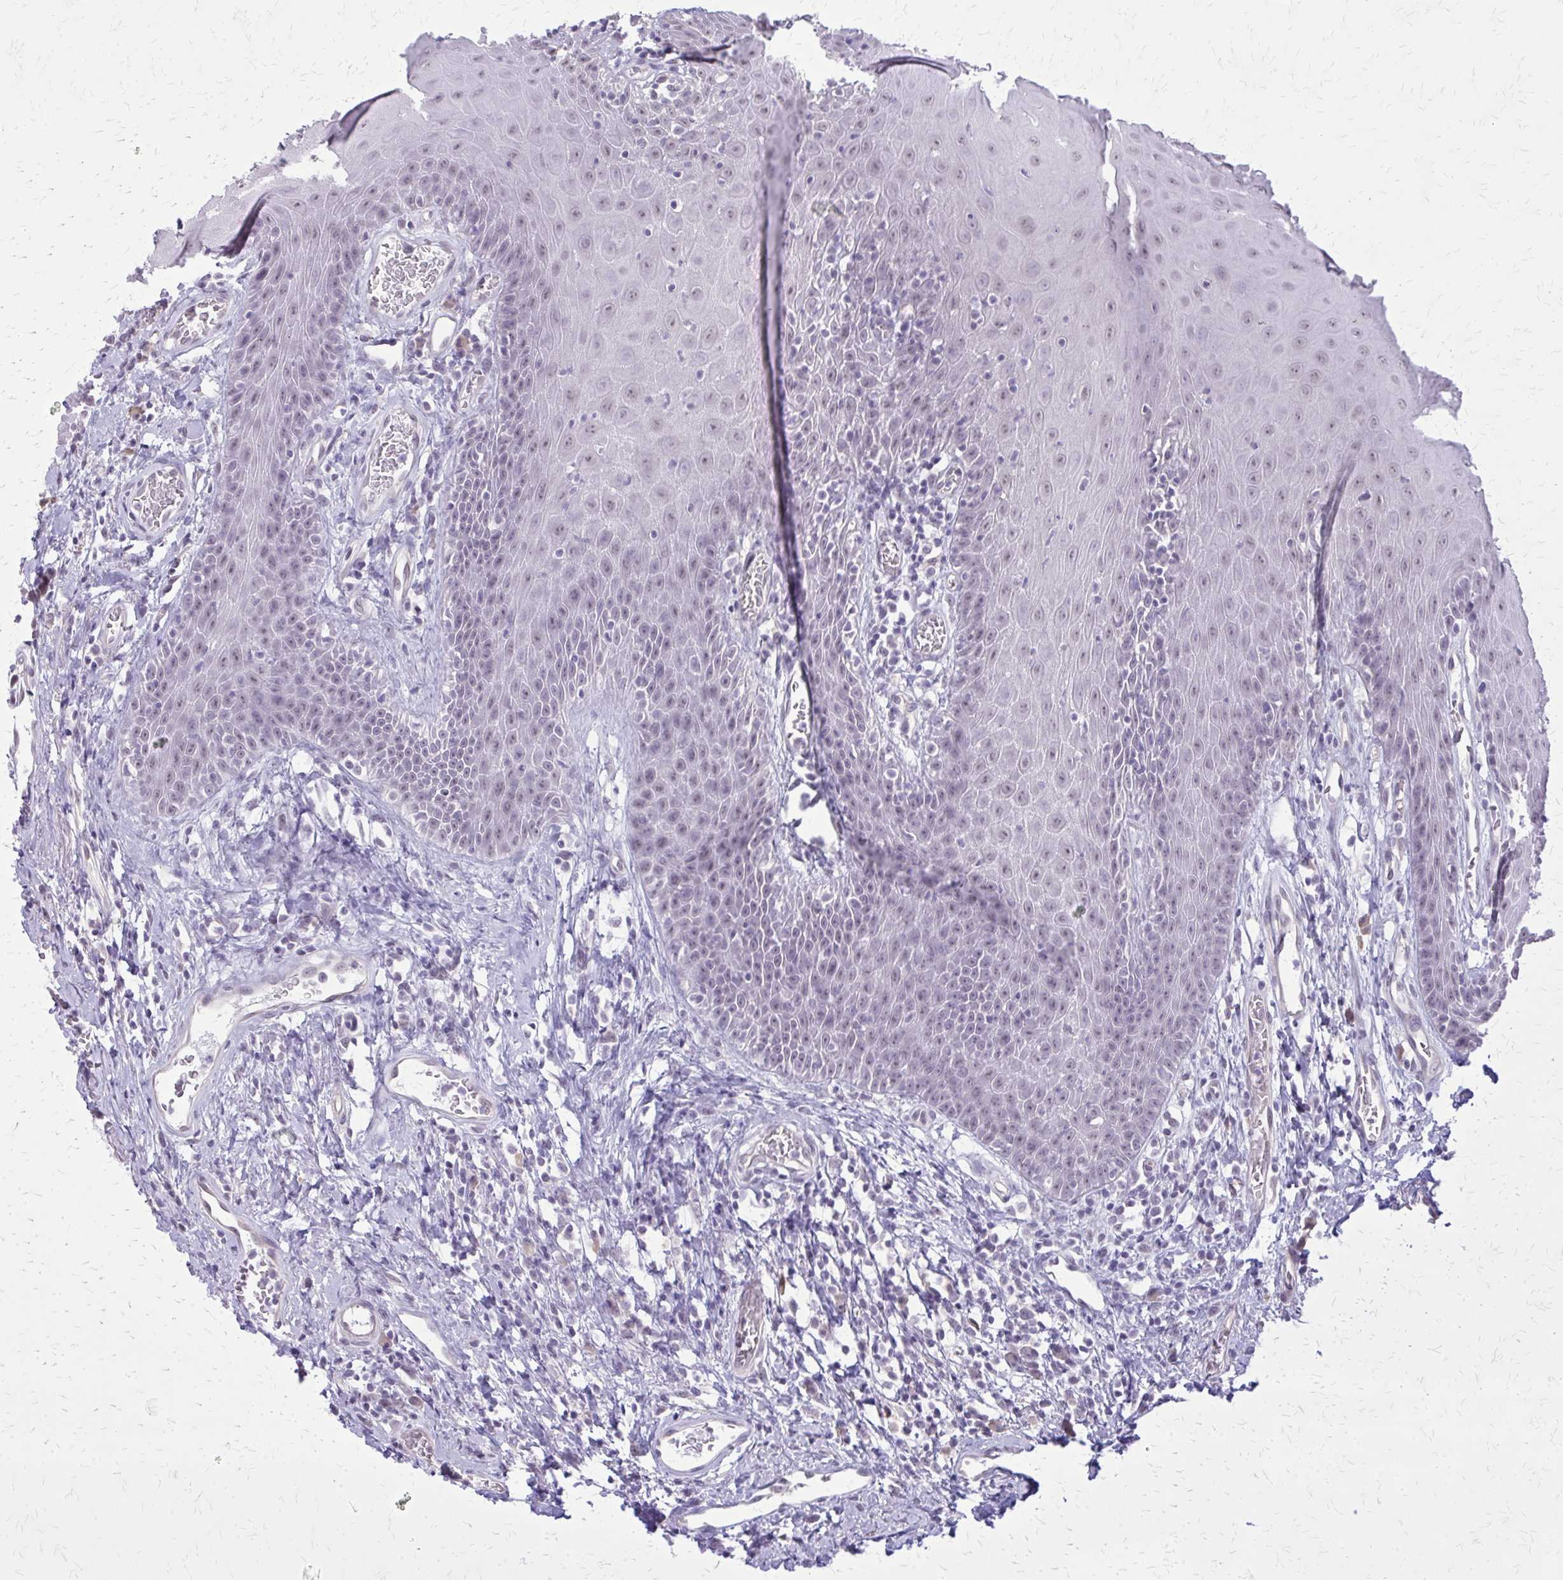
{"staining": {"intensity": "negative", "quantity": "none", "location": "none"}, "tissue": "head and neck cancer", "cell_type": "Tumor cells", "image_type": "cancer", "snomed": [{"axis": "morphology", "description": "Squamous cell carcinoma, NOS"}, {"axis": "topography", "description": "Head-Neck"}], "caption": "High magnification brightfield microscopy of head and neck cancer (squamous cell carcinoma) stained with DAB (brown) and counterstained with hematoxylin (blue): tumor cells show no significant positivity.", "gene": "PLCB1", "patient": {"sex": "female", "age": 59}}